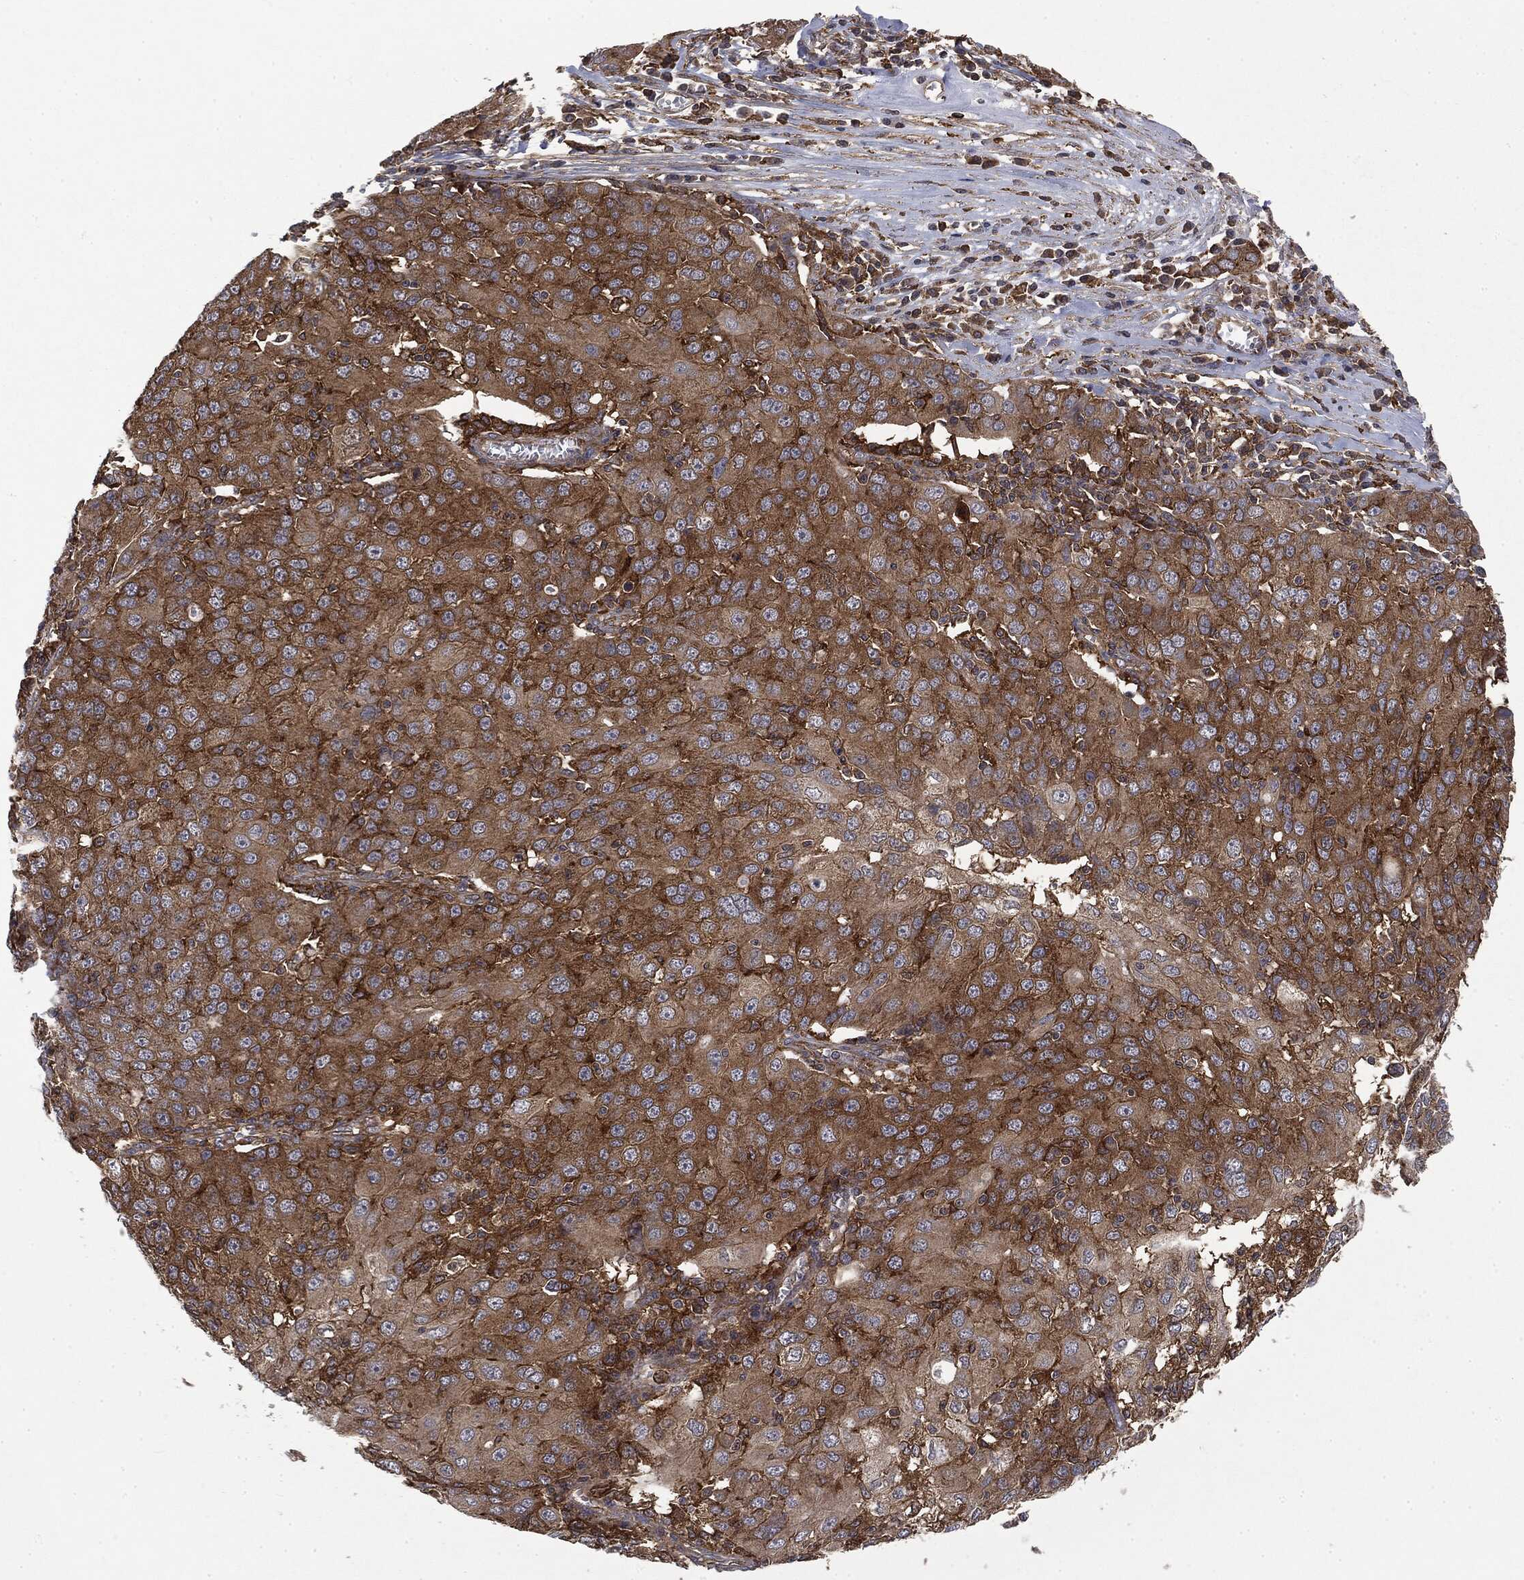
{"staining": {"intensity": "moderate", "quantity": "25%-75%", "location": "cytoplasmic/membranous"}, "tissue": "ovarian cancer", "cell_type": "Tumor cells", "image_type": "cancer", "snomed": [{"axis": "morphology", "description": "Carcinoma, endometroid"}, {"axis": "topography", "description": "Ovary"}], "caption": "A high-resolution micrograph shows immunohistochemistry (IHC) staining of ovarian cancer, which exhibits moderate cytoplasmic/membranous positivity in about 25%-75% of tumor cells.", "gene": "SNX5", "patient": {"sex": "female", "age": 50}}